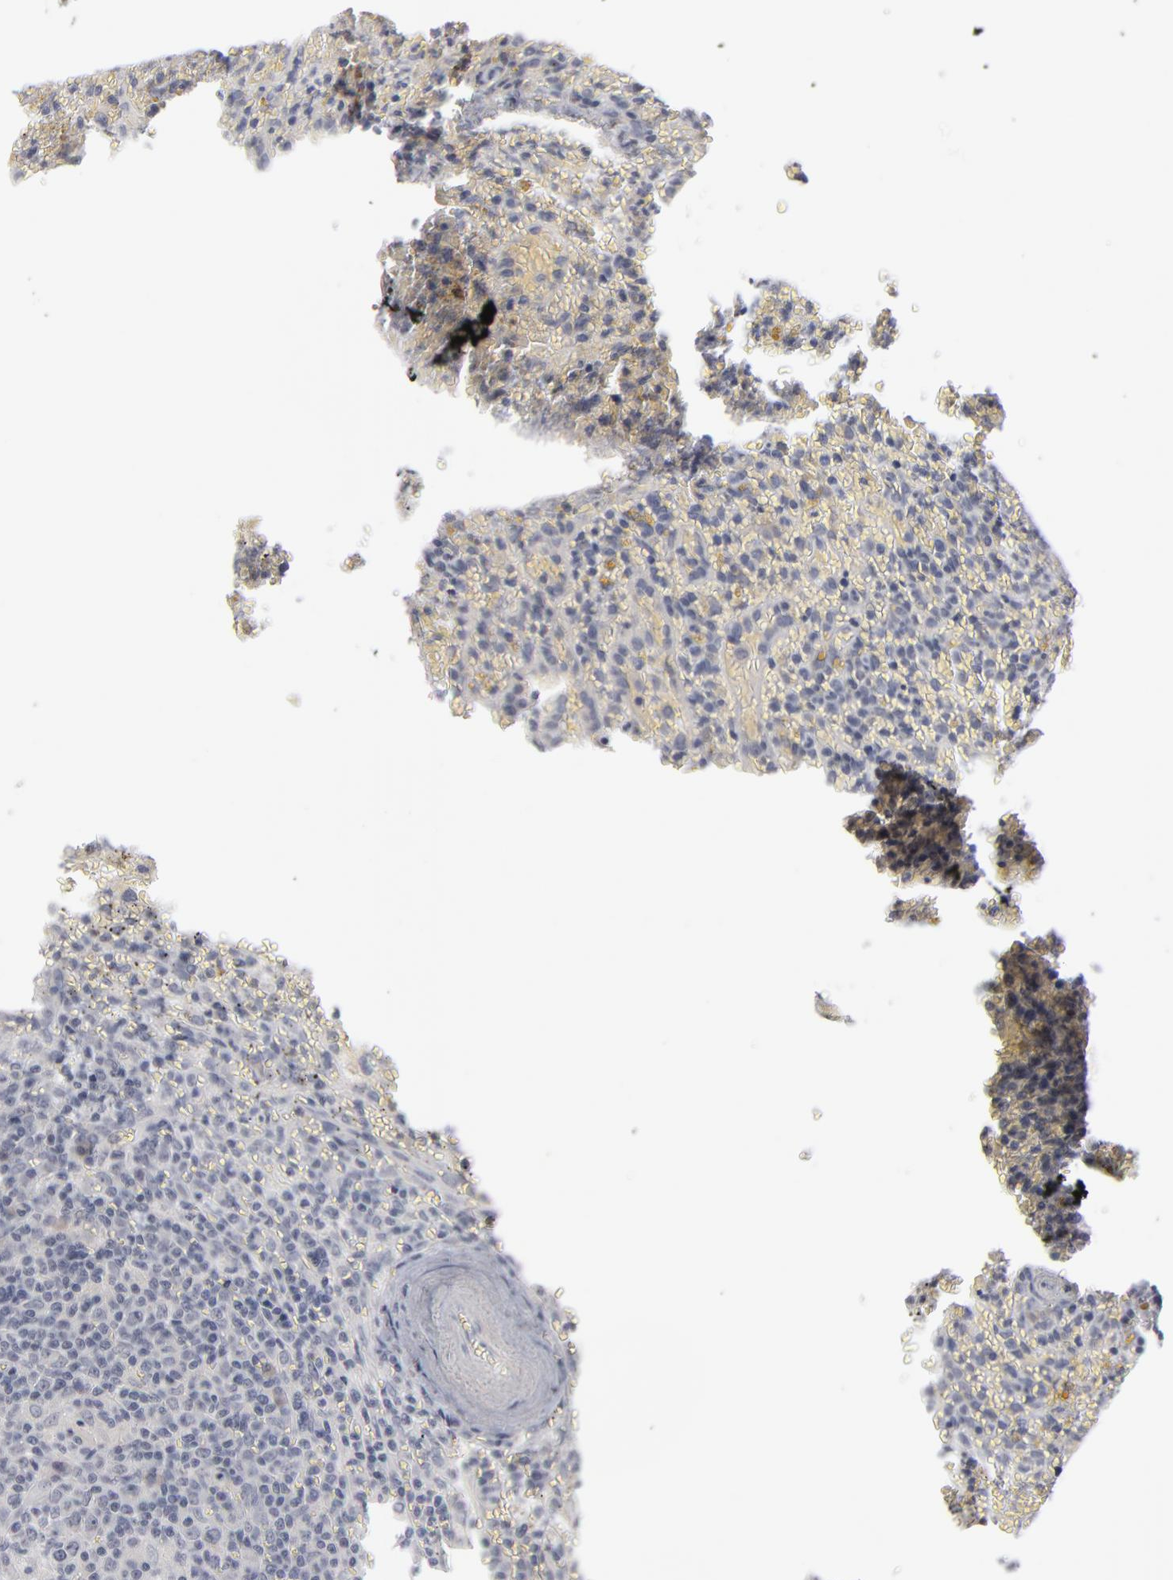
{"staining": {"intensity": "negative", "quantity": "none", "location": "none"}, "tissue": "lymphoma", "cell_type": "Tumor cells", "image_type": "cancer", "snomed": [{"axis": "morphology", "description": "Malignant lymphoma, non-Hodgkin's type, High grade"}, {"axis": "topography", "description": "Spleen"}, {"axis": "topography", "description": "Lymph node"}], "caption": "IHC image of neoplastic tissue: human high-grade malignant lymphoma, non-Hodgkin's type stained with DAB exhibits no significant protein positivity in tumor cells.", "gene": "KIAA1210", "patient": {"sex": "female", "age": 70}}